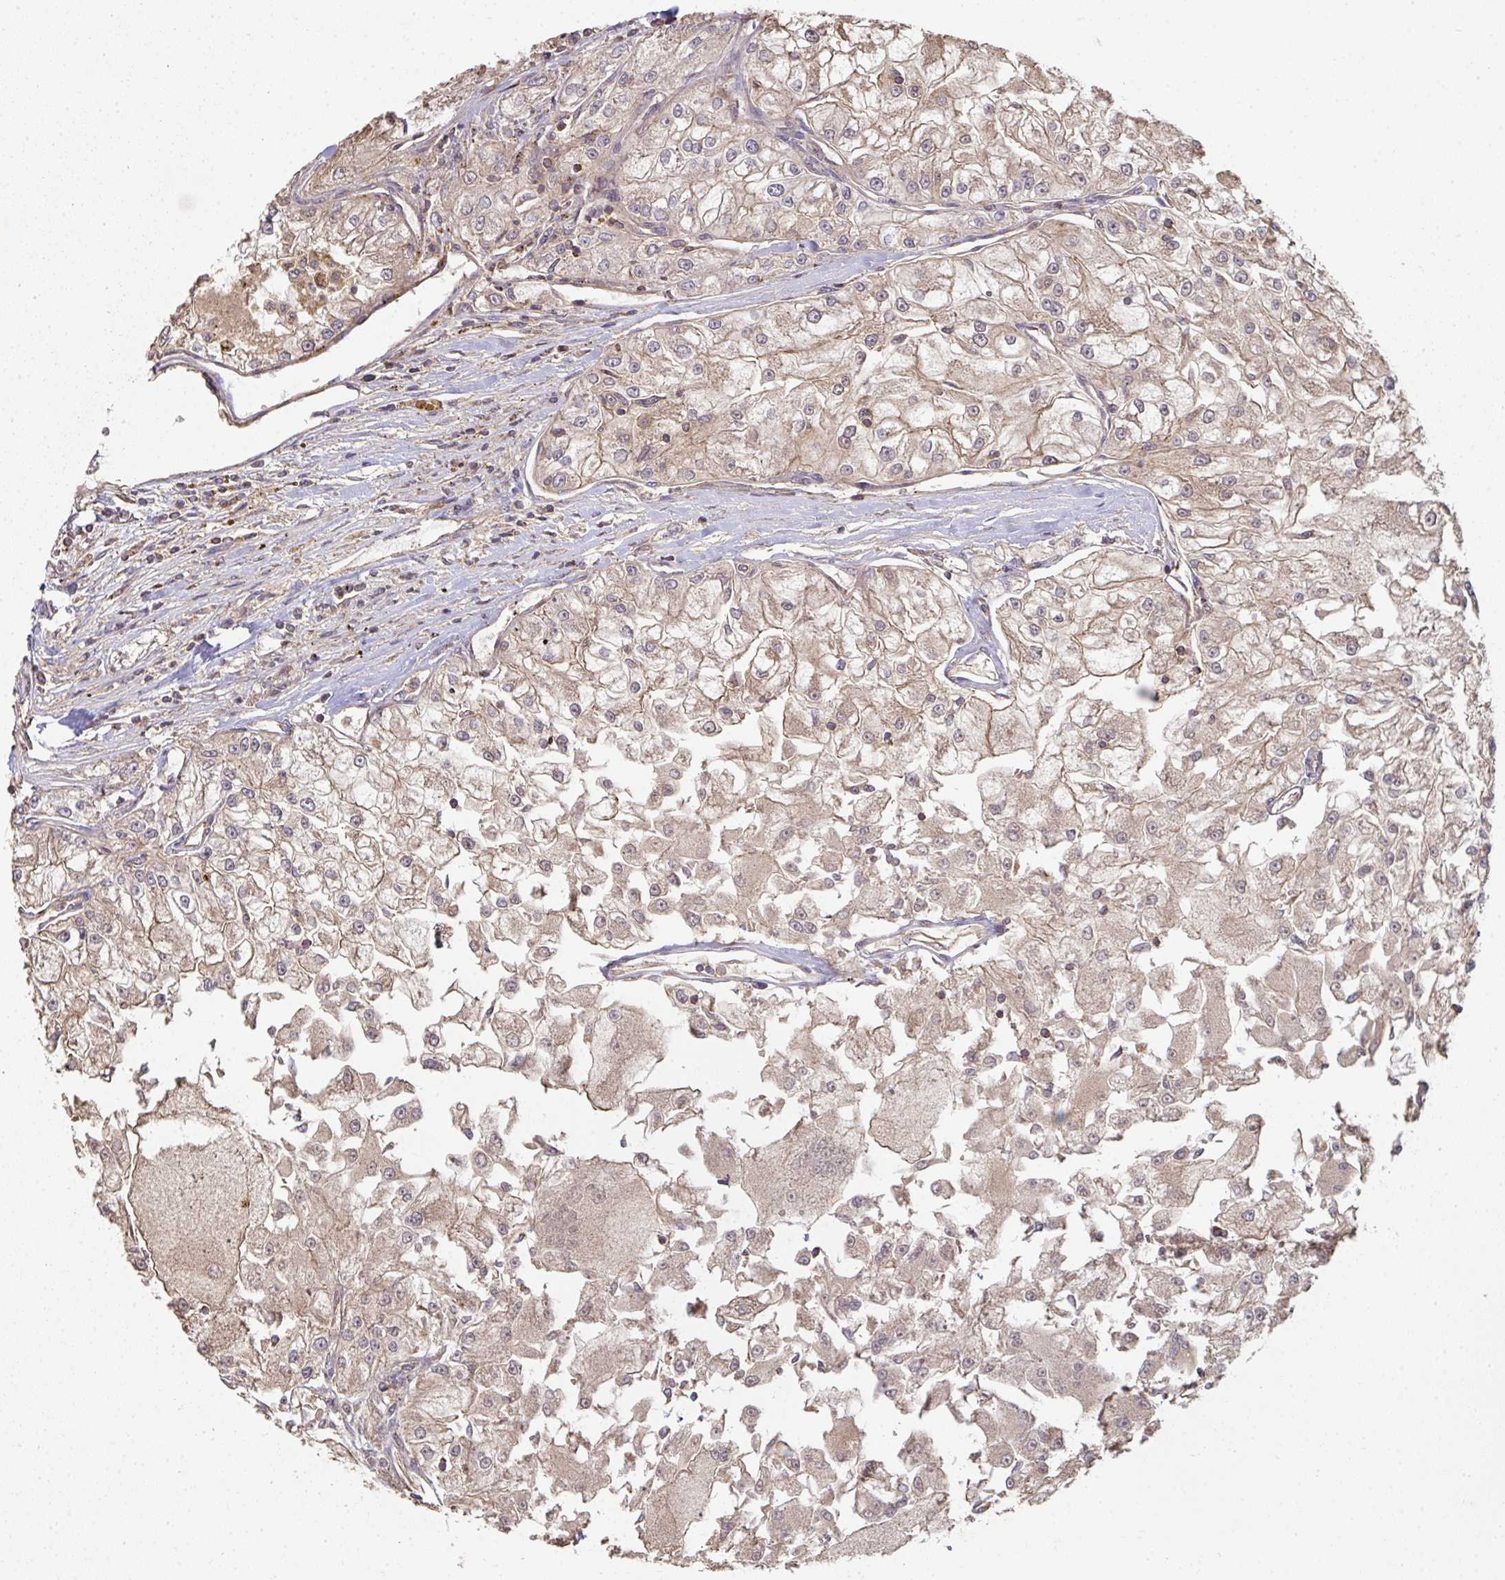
{"staining": {"intensity": "weak", "quantity": ">75%", "location": "cytoplasmic/membranous"}, "tissue": "renal cancer", "cell_type": "Tumor cells", "image_type": "cancer", "snomed": [{"axis": "morphology", "description": "Adenocarcinoma, NOS"}, {"axis": "topography", "description": "Kidney"}], "caption": "Renal adenocarcinoma stained for a protein exhibits weak cytoplasmic/membranous positivity in tumor cells.", "gene": "TNMD", "patient": {"sex": "female", "age": 72}}